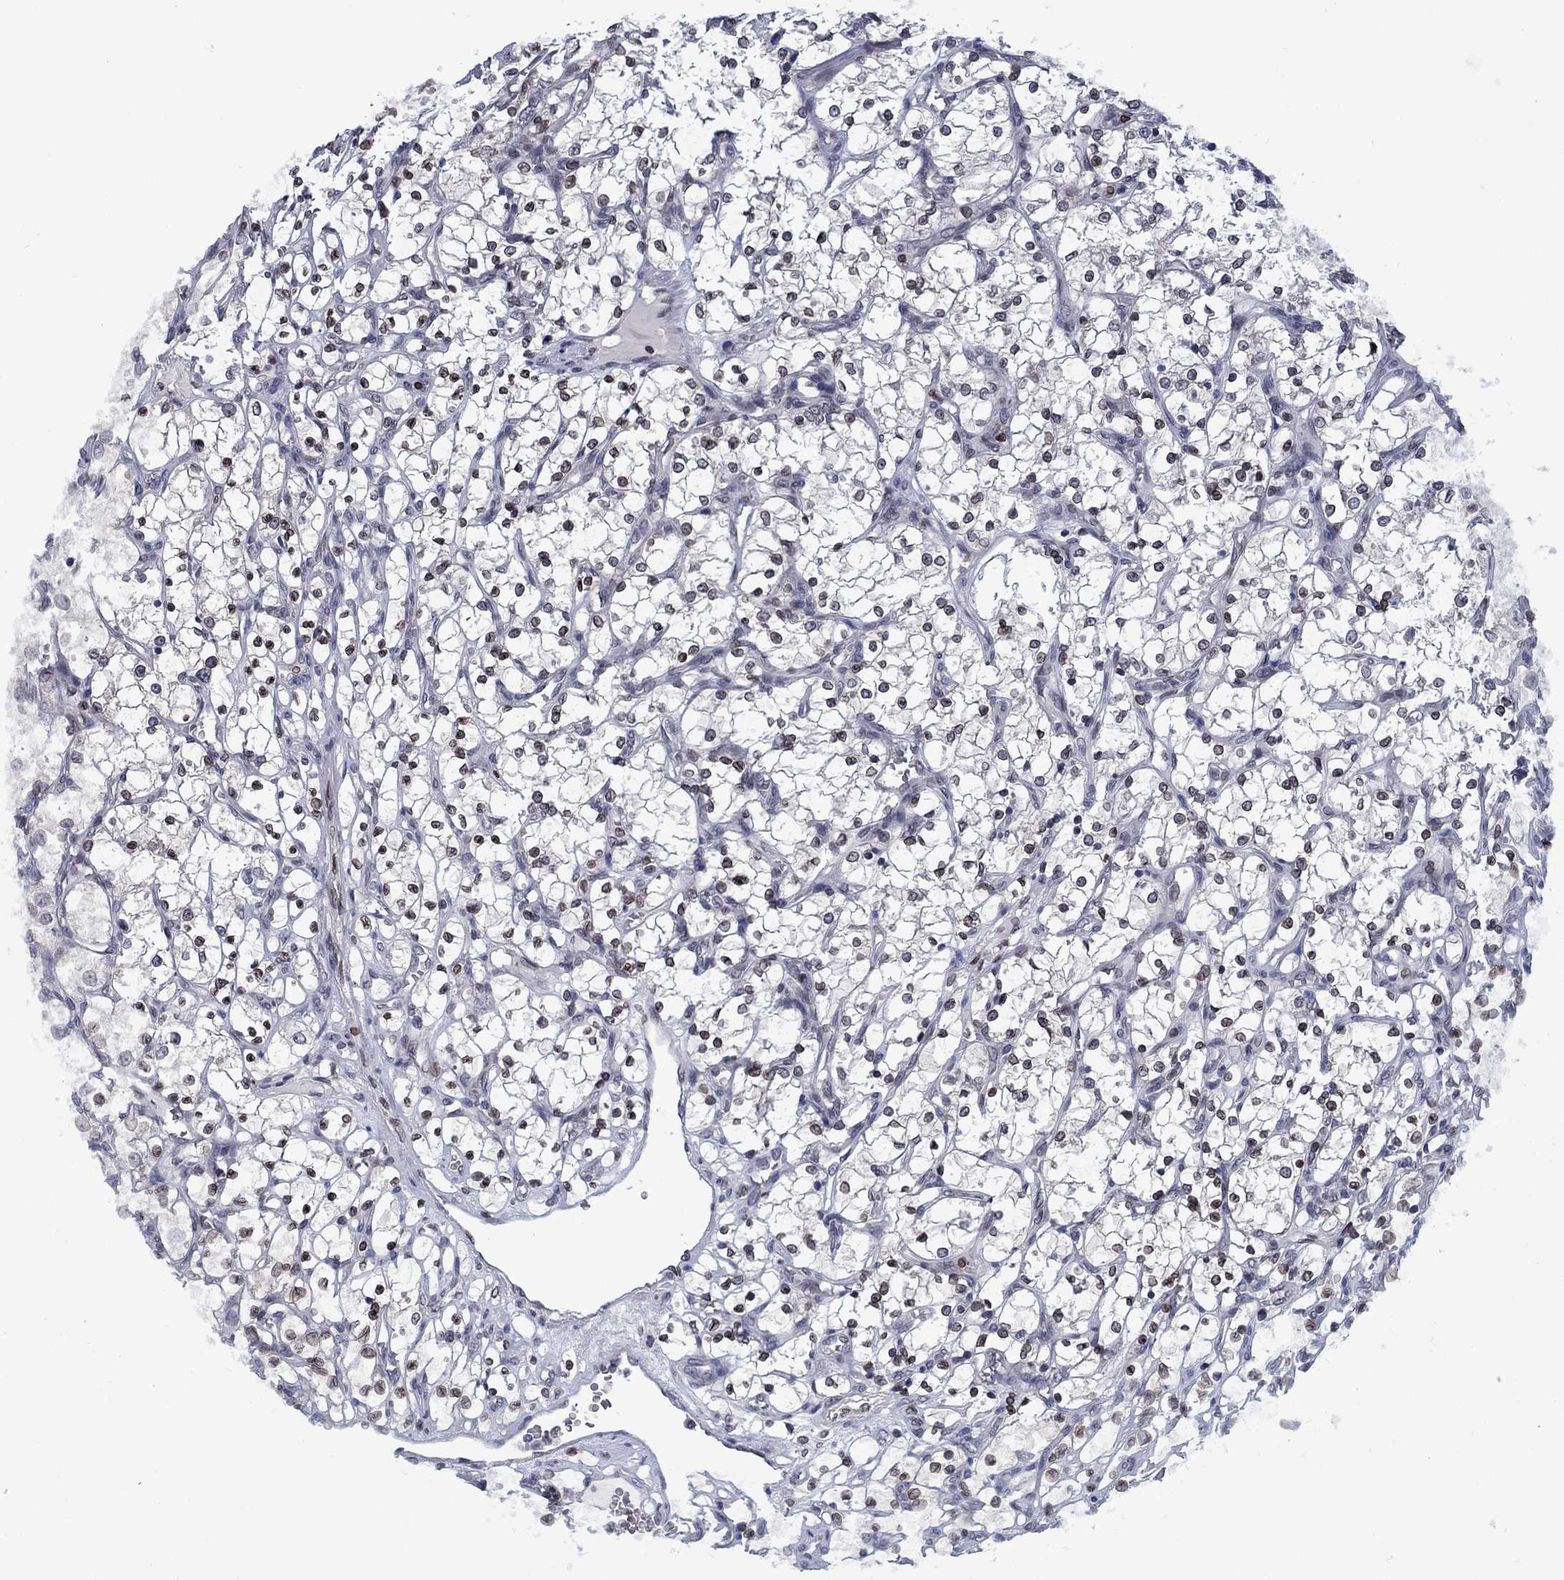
{"staining": {"intensity": "moderate", "quantity": "25%-75%", "location": "nuclear"}, "tissue": "renal cancer", "cell_type": "Tumor cells", "image_type": "cancer", "snomed": [{"axis": "morphology", "description": "Adenocarcinoma, NOS"}, {"axis": "topography", "description": "Kidney"}], "caption": "Renal cancer (adenocarcinoma) was stained to show a protein in brown. There is medium levels of moderate nuclear expression in about 25%-75% of tumor cells. Nuclei are stained in blue.", "gene": "SLA", "patient": {"sex": "female", "age": 69}}